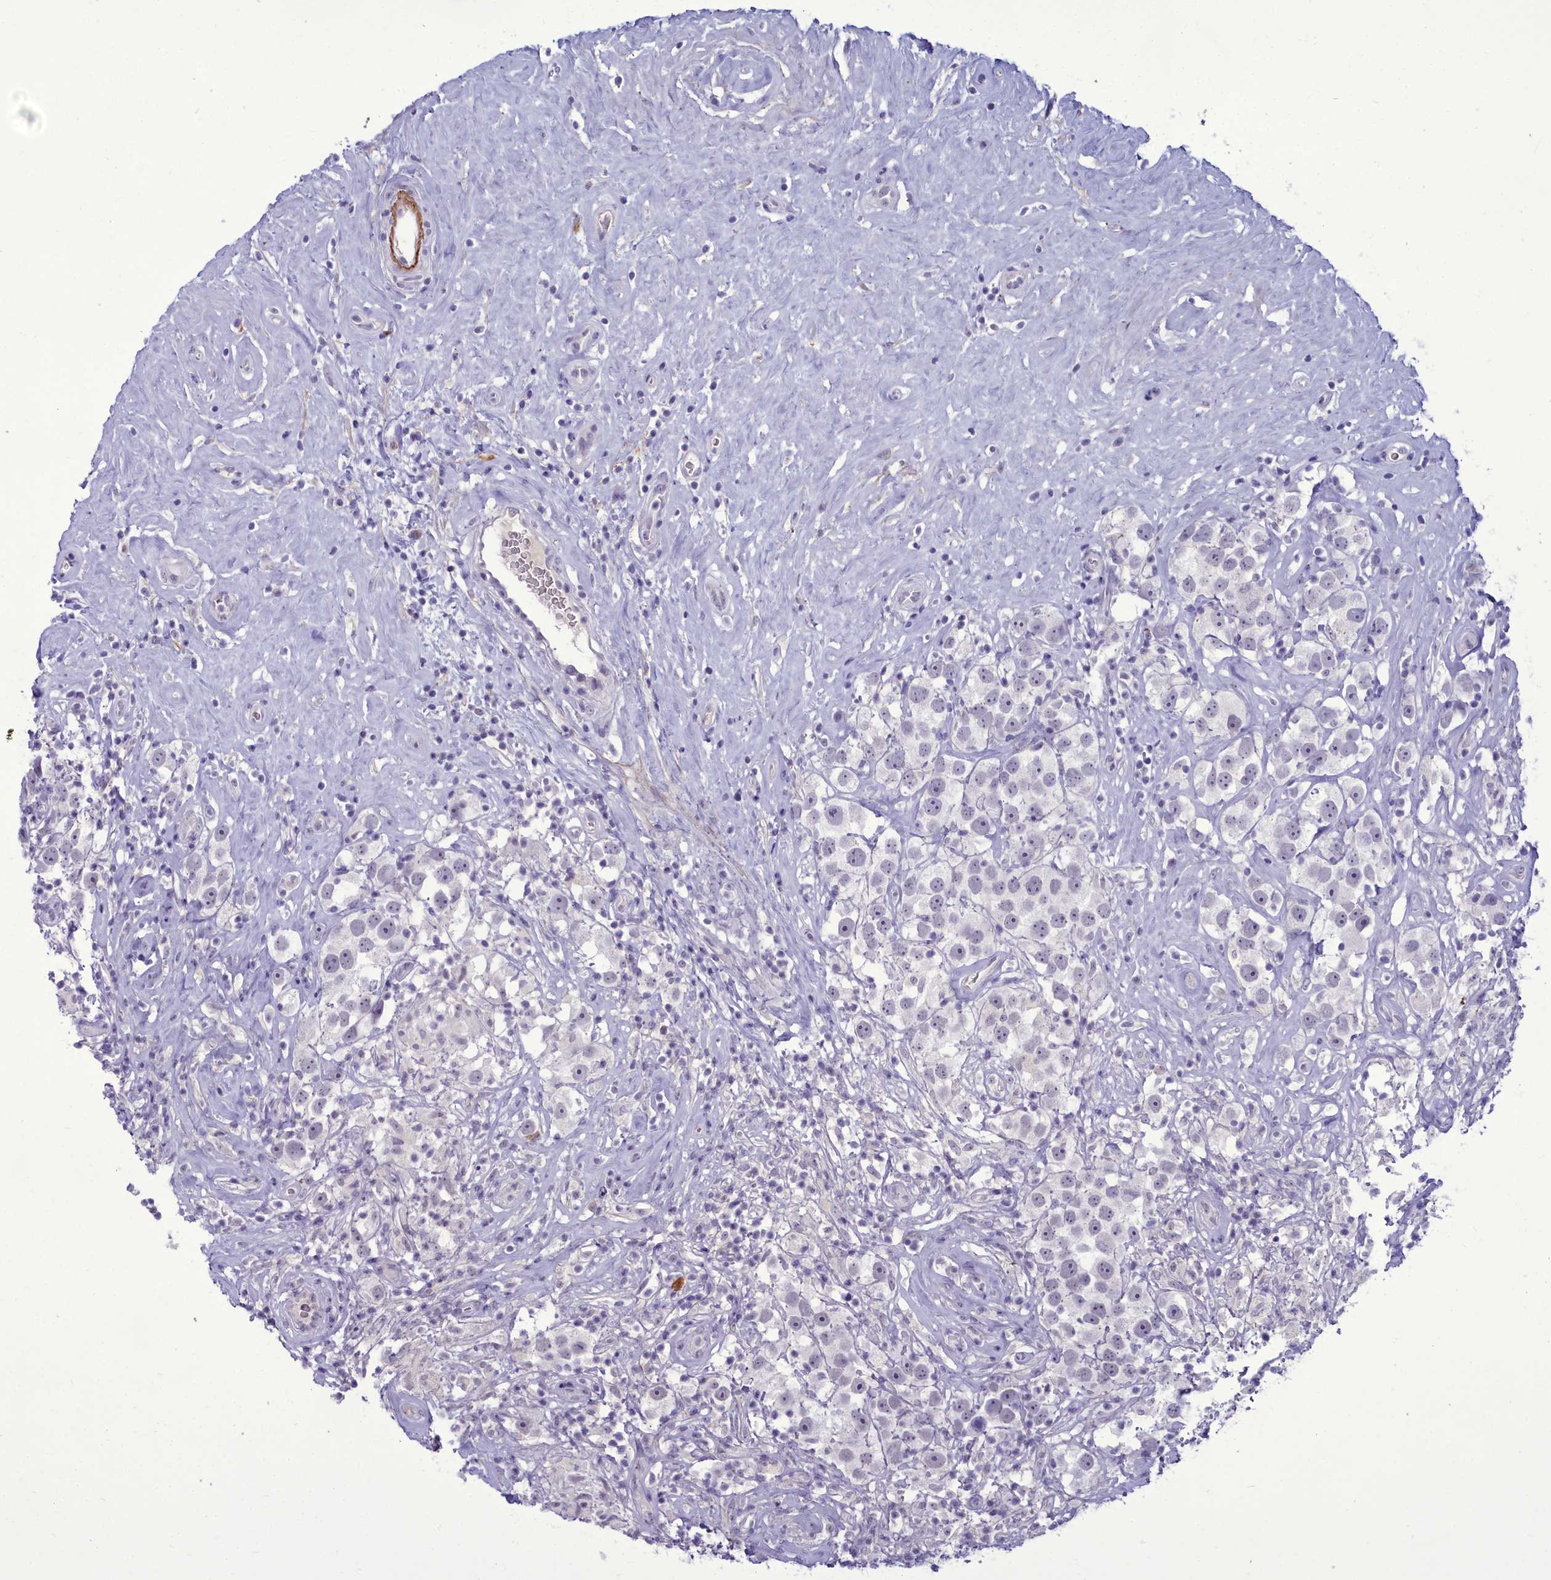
{"staining": {"intensity": "negative", "quantity": "none", "location": "none"}, "tissue": "testis cancer", "cell_type": "Tumor cells", "image_type": "cancer", "snomed": [{"axis": "morphology", "description": "Seminoma, NOS"}, {"axis": "topography", "description": "Testis"}], "caption": "Tumor cells are negative for brown protein staining in seminoma (testis).", "gene": "OSTN", "patient": {"sex": "male", "age": 49}}